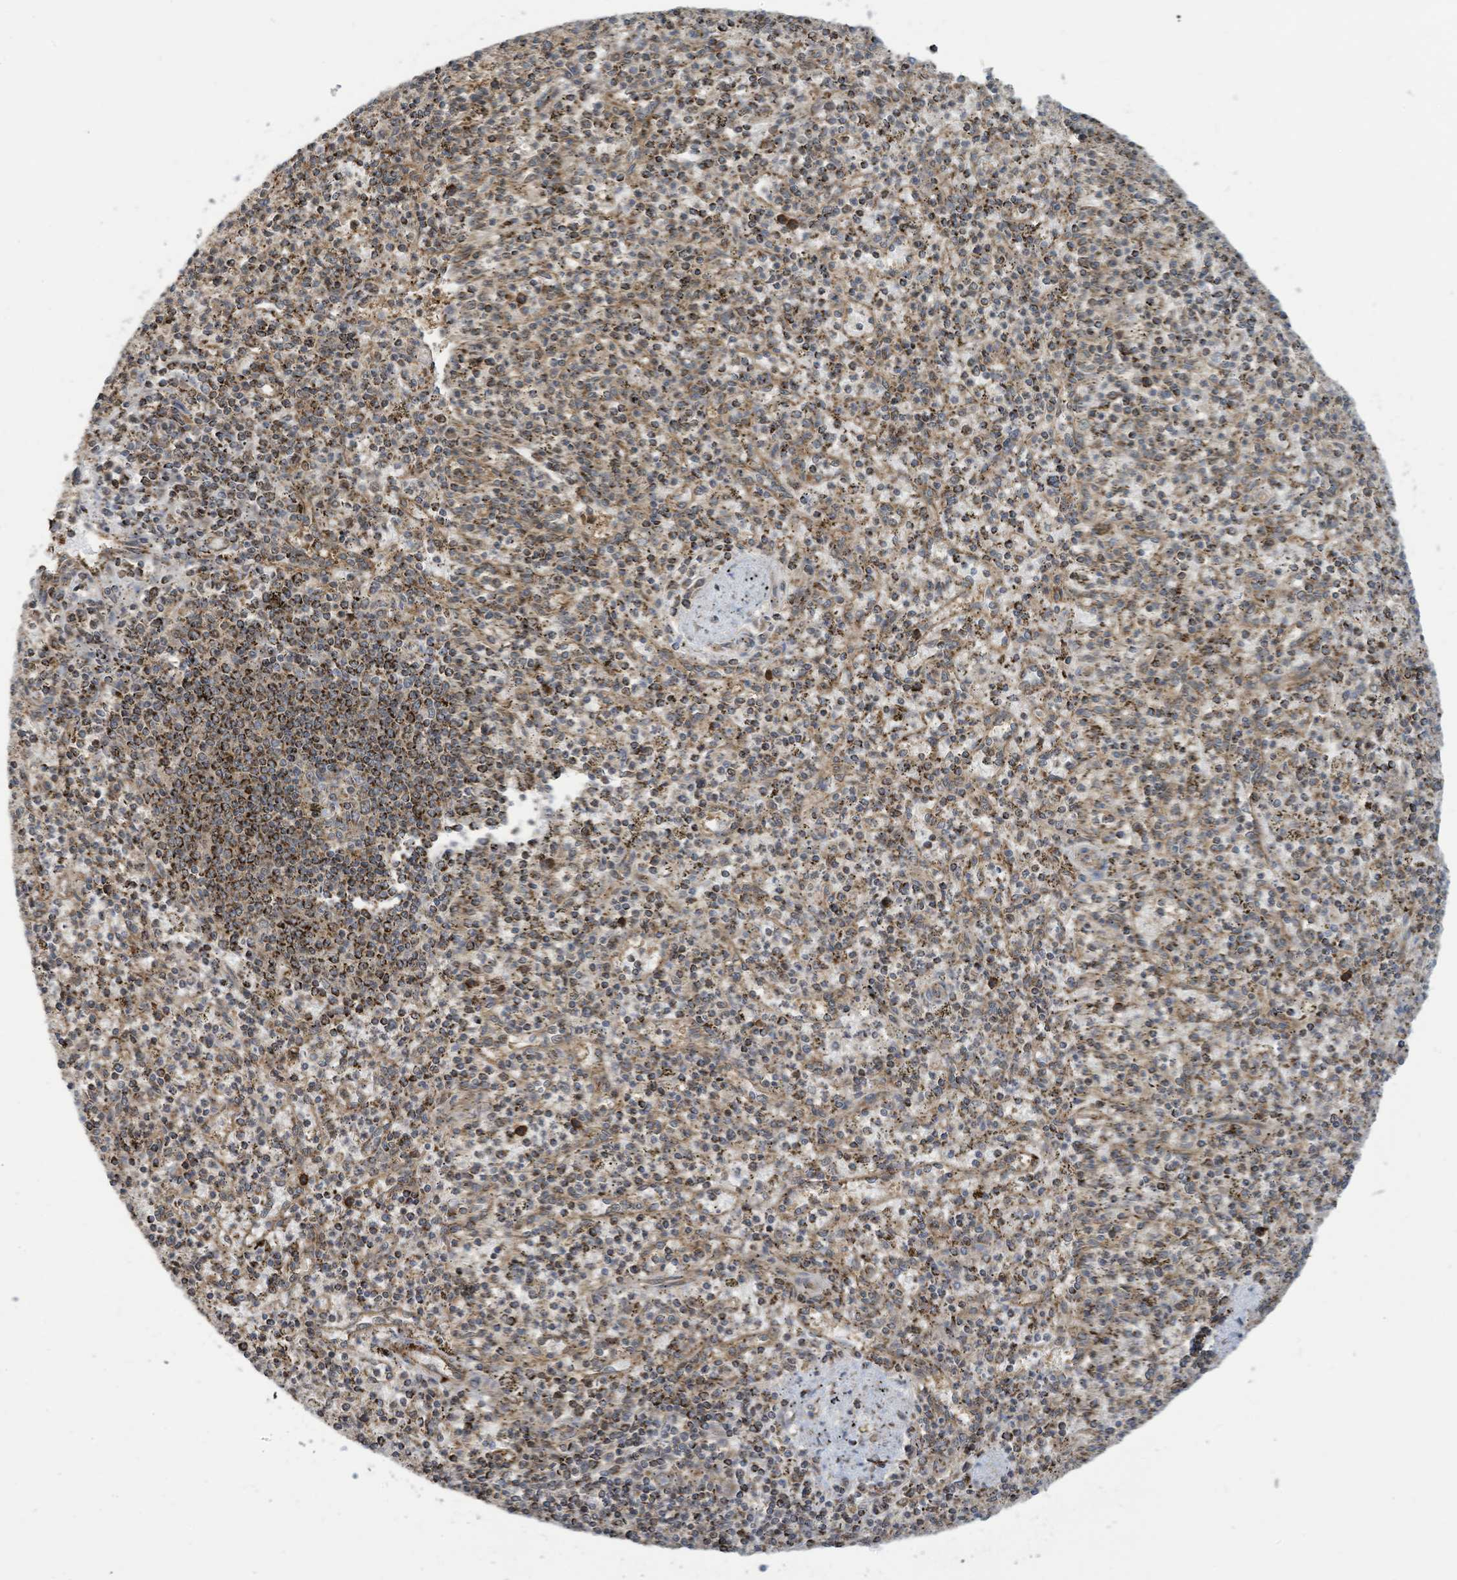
{"staining": {"intensity": "strong", "quantity": "25%-75%", "location": "cytoplasmic/membranous"}, "tissue": "spleen", "cell_type": "Cells in red pulp", "image_type": "normal", "snomed": [{"axis": "morphology", "description": "Normal tissue, NOS"}, {"axis": "topography", "description": "Spleen"}], "caption": "Immunohistochemistry (IHC) of unremarkable human spleen reveals high levels of strong cytoplasmic/membranous positivity in about 25%-75% of cells in red pulp.", "gene": "COX10", "patient": {"sex": "male", "age": 72}}